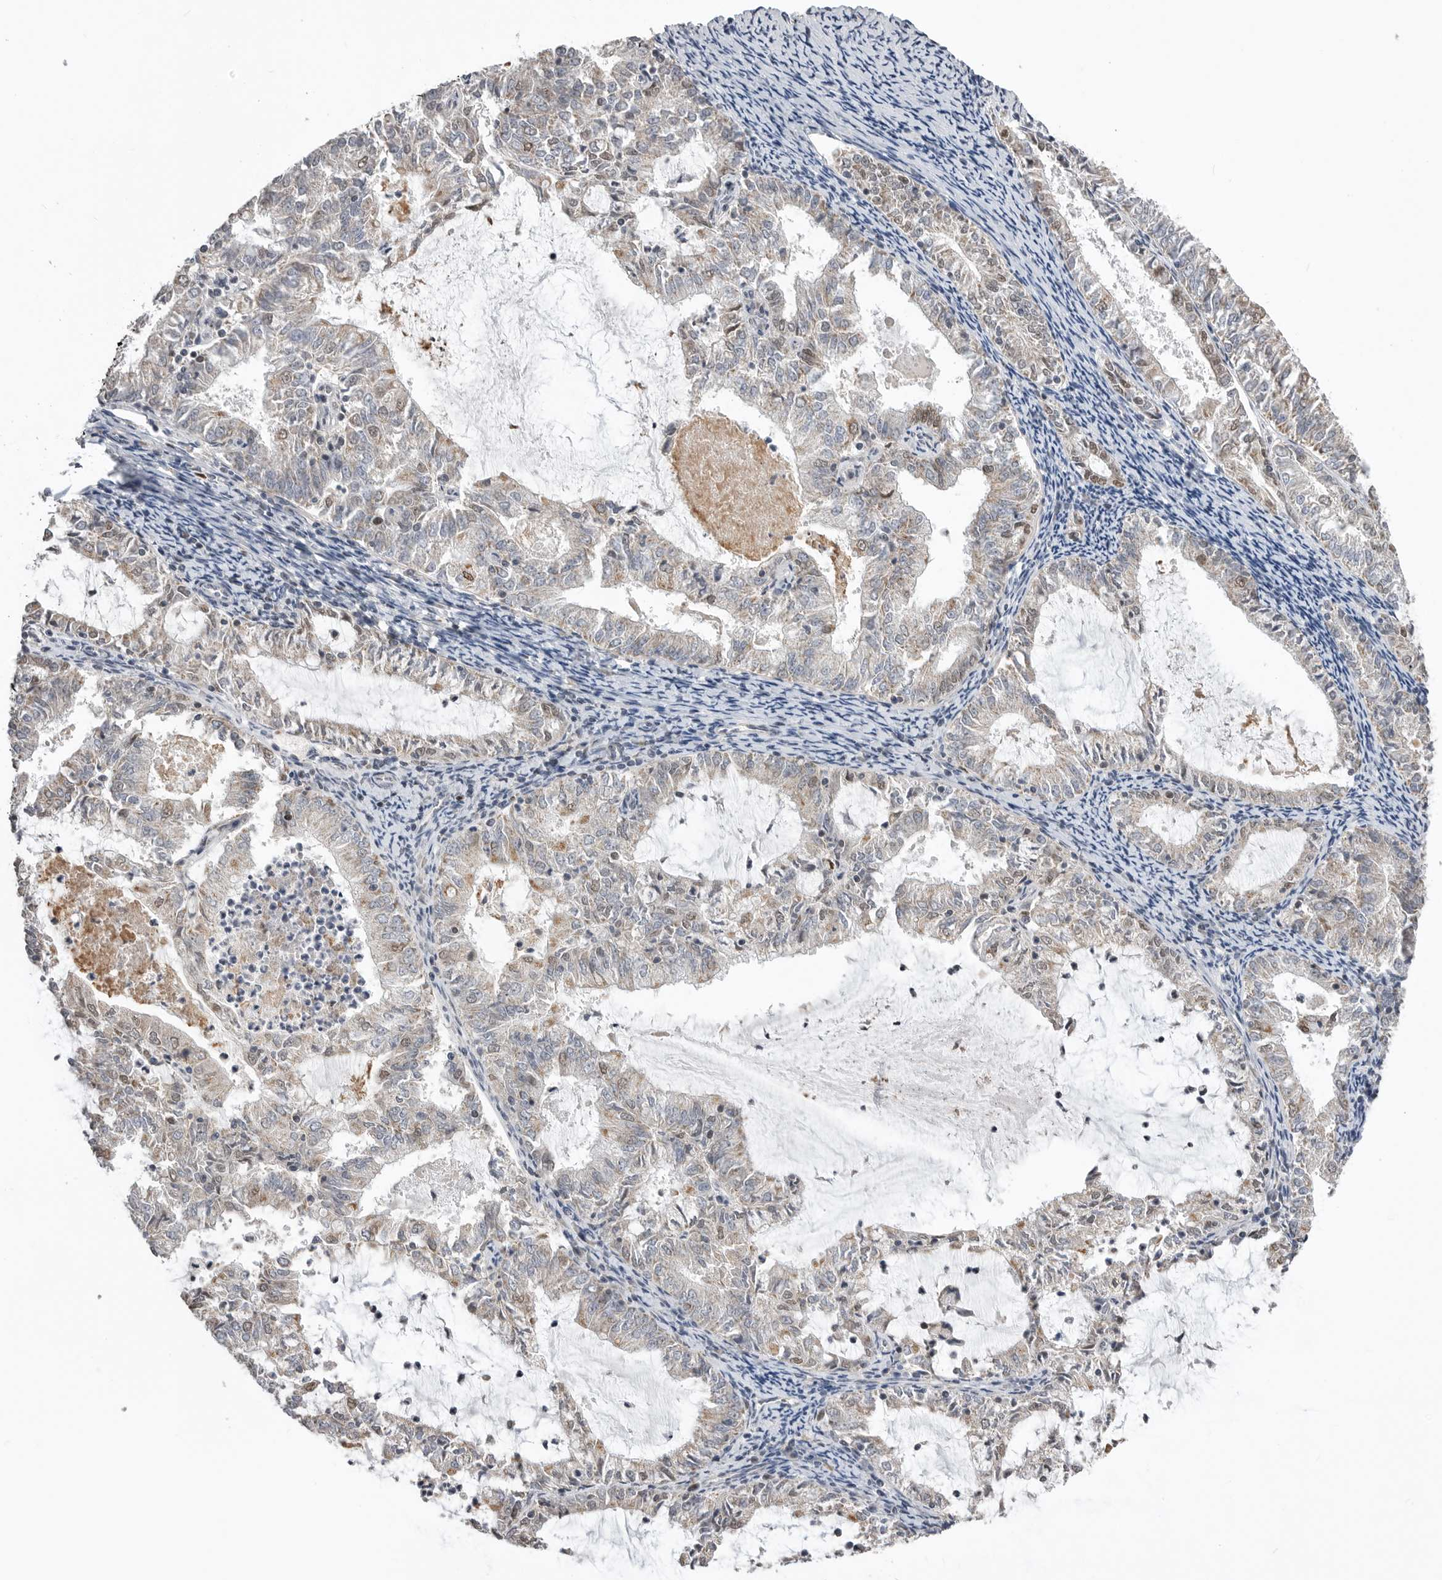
{"staining": {"intensity": "weak", "quantity": "<25%", "location": "cytoplasmic/membranous,nuclear"}, "tissue": "endometrial cancer", "cell_type": "Tumor cells", "image_type": "cancer", "snomed": [{"axis": "morphology", "description": "Adenocarcinoma, NOS"}, {"axis": "topography", "description": "Endometrium"}], "caption": "Tumor cells show no significant protein expression in endometrial adenocarcinoma. (DAB immunohistochemistry visualized using brightfield microscopy, high magnification).", "gene": "SMARCC1", "patient": {"sex": "female", "age": 57}}